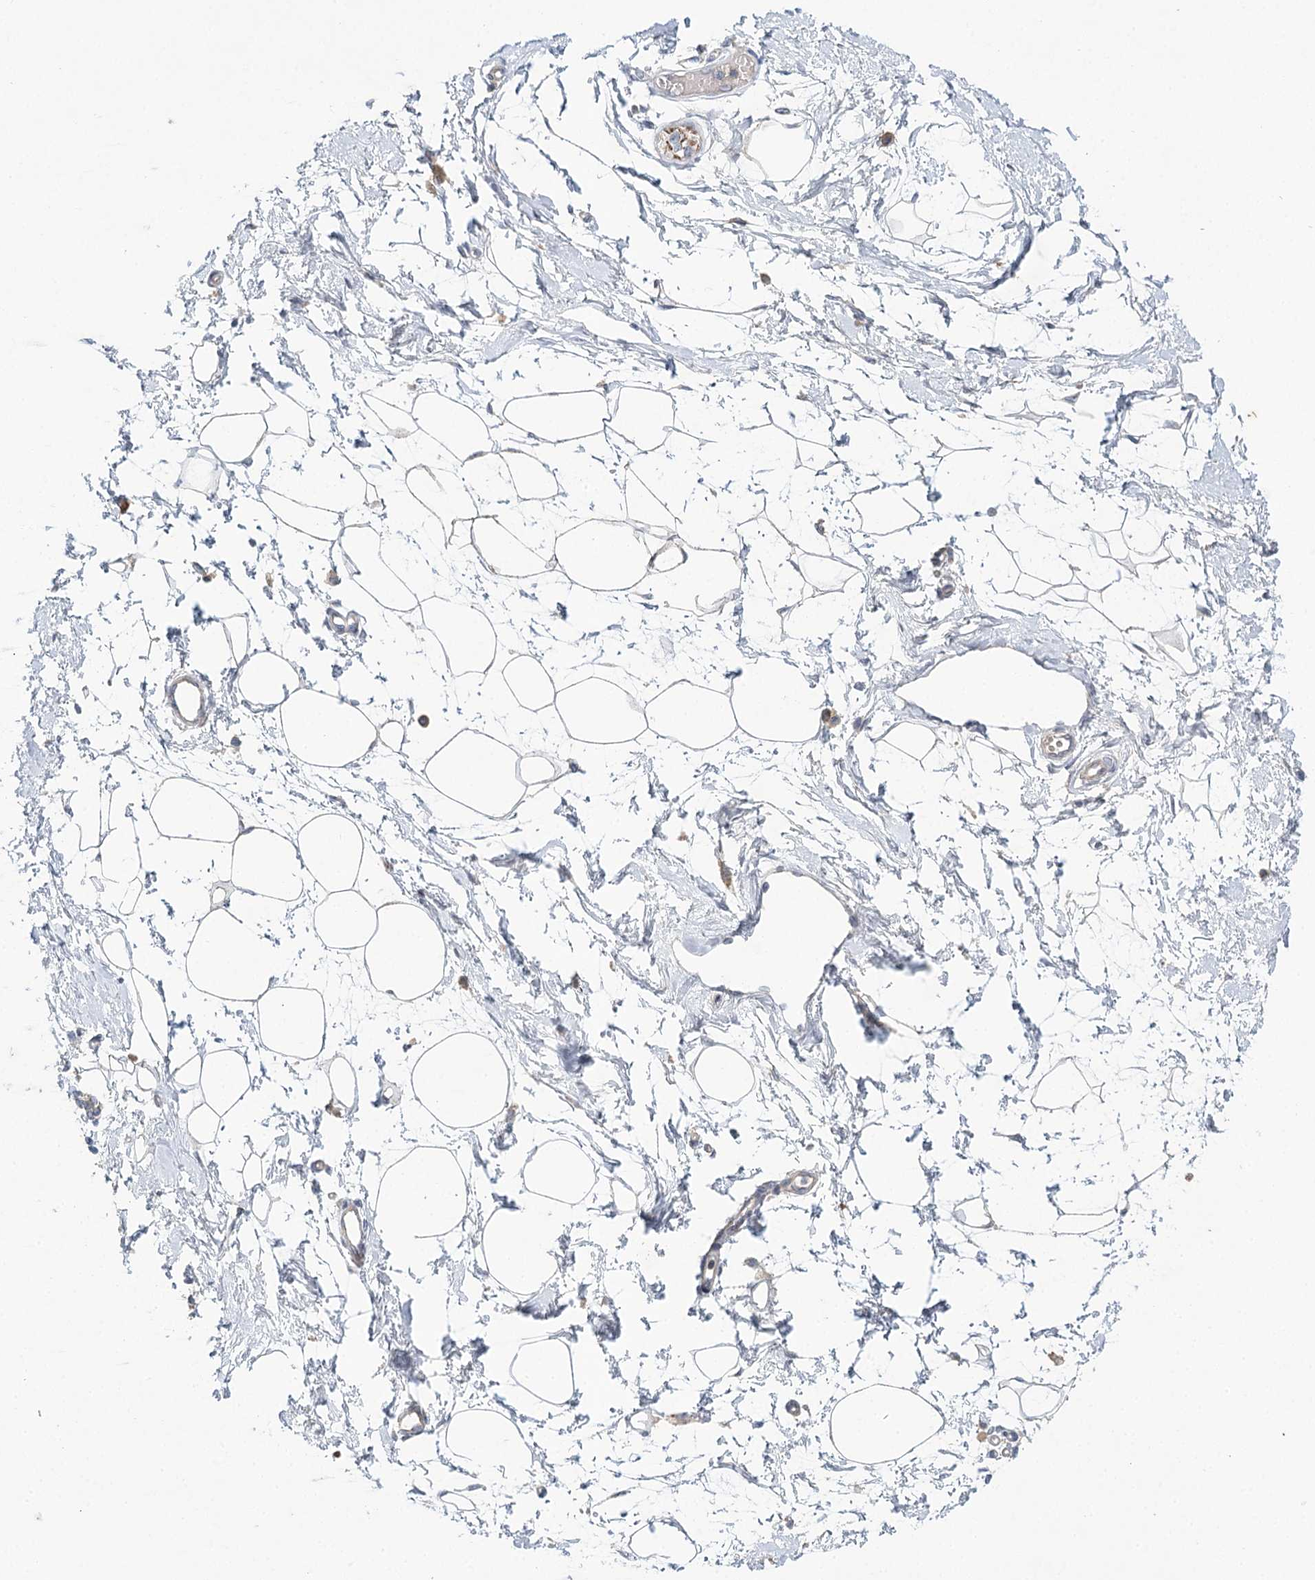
{"staining": {"intensity": "negative", "quantity": "none", "location": "none"}, "tissue": "breast", "cell_type": "Adipocytes", "image_type": "normal", "snomed": [{"axis": "morphology", "description": "Normal tissue, NOS"}, {"axis": "topography", "description": "Breast"}], "caption": "A high-resolution histopathology image shows immunohistochemistry staining of benign breast, which demonstrates no significant expression in adipocytes.", "gene": "ARHGAP44", "patient": {"sex": "female", "age": 45}}